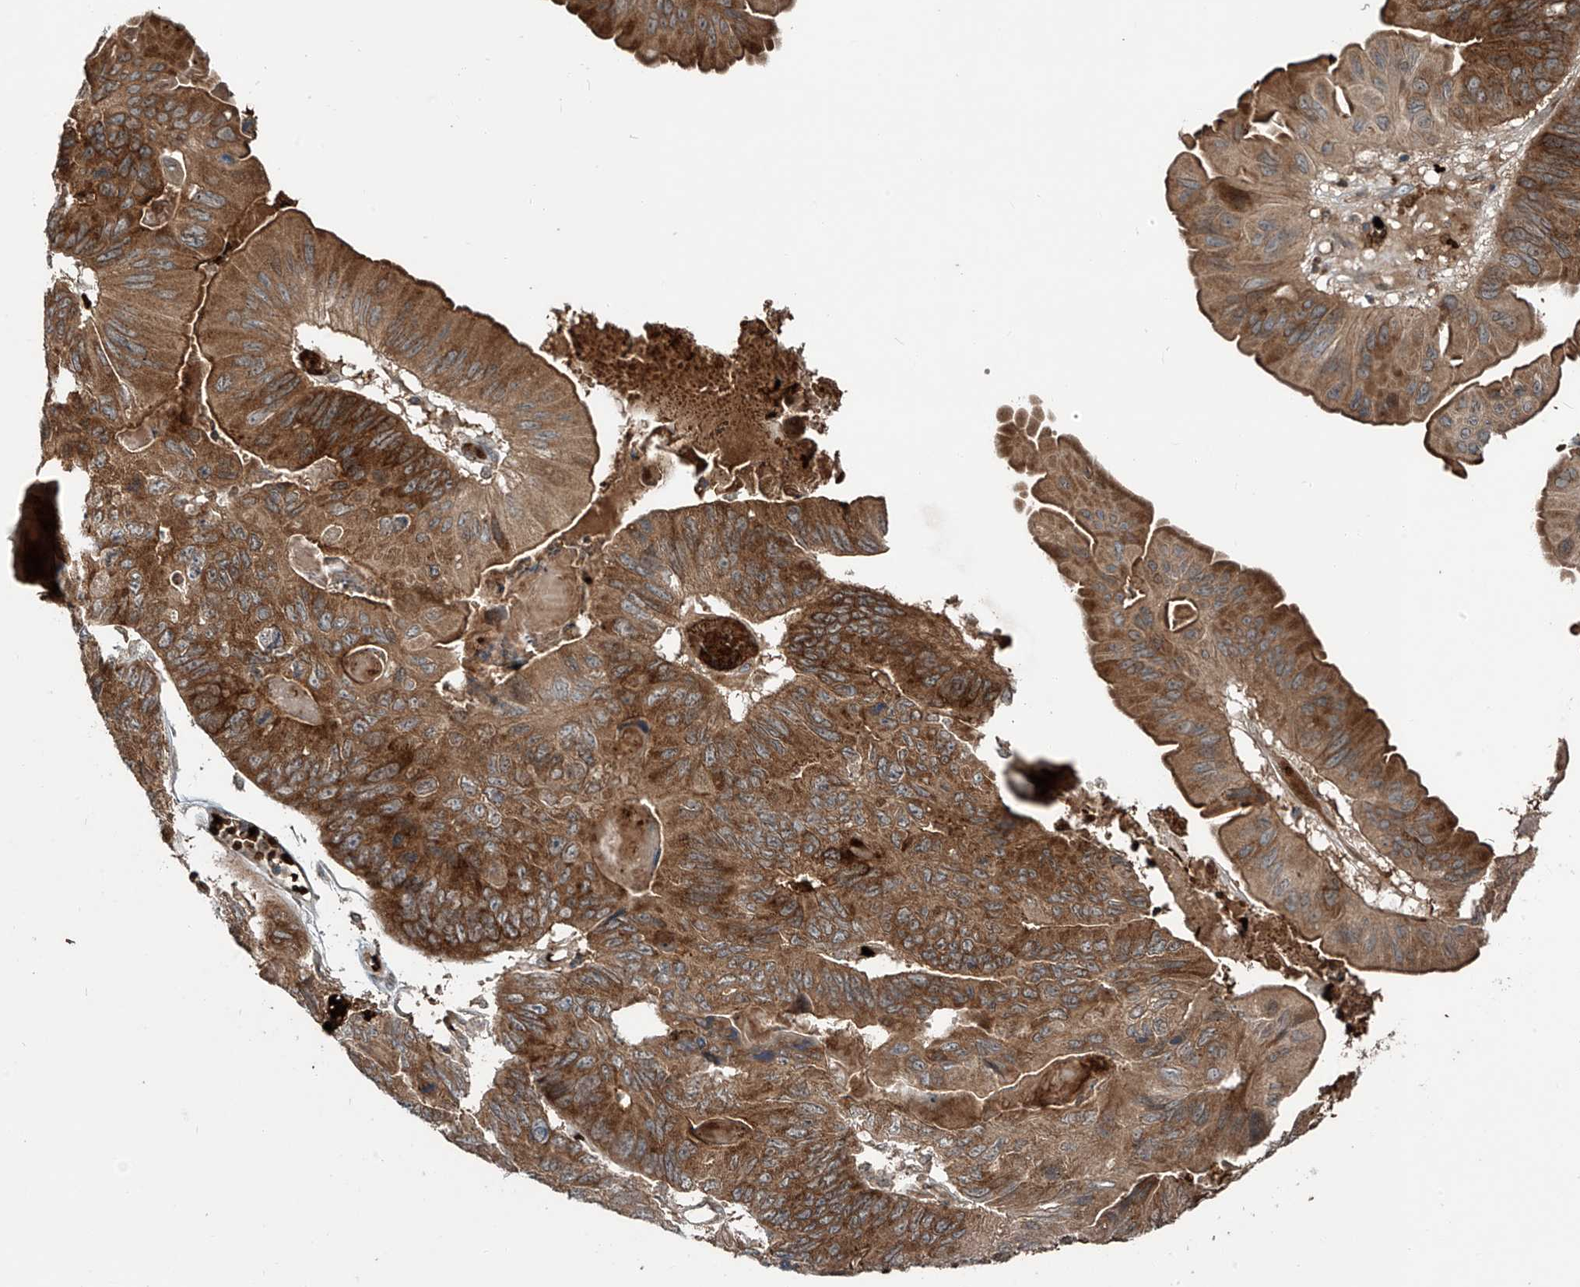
{"staining": {"intensity": "moderate", "quantity": ">75%", "location": "cytoplasmic/membranous"}, "tissue": "ovarian cancer", "cell_type": "Tumor cells", "image_type": "cancer", "snomed": [{"axis": "morphology", "description": "Cystadenocarcinoma, mucinous, NOS"}, {"axis": "topography", "description": "Ovary"}], "caption": "Immunohistochemistry (IHC) micrograph of human mucinous cystadenocarcinoma (ovarian) stained for a protein (brown), which displays medium levels of moderate cytoplasmic/membranous positivity in approximately >75% of tumor cells.", "gene": "ZDHHC9", "patient": {"sex": "female", "age": 61}}